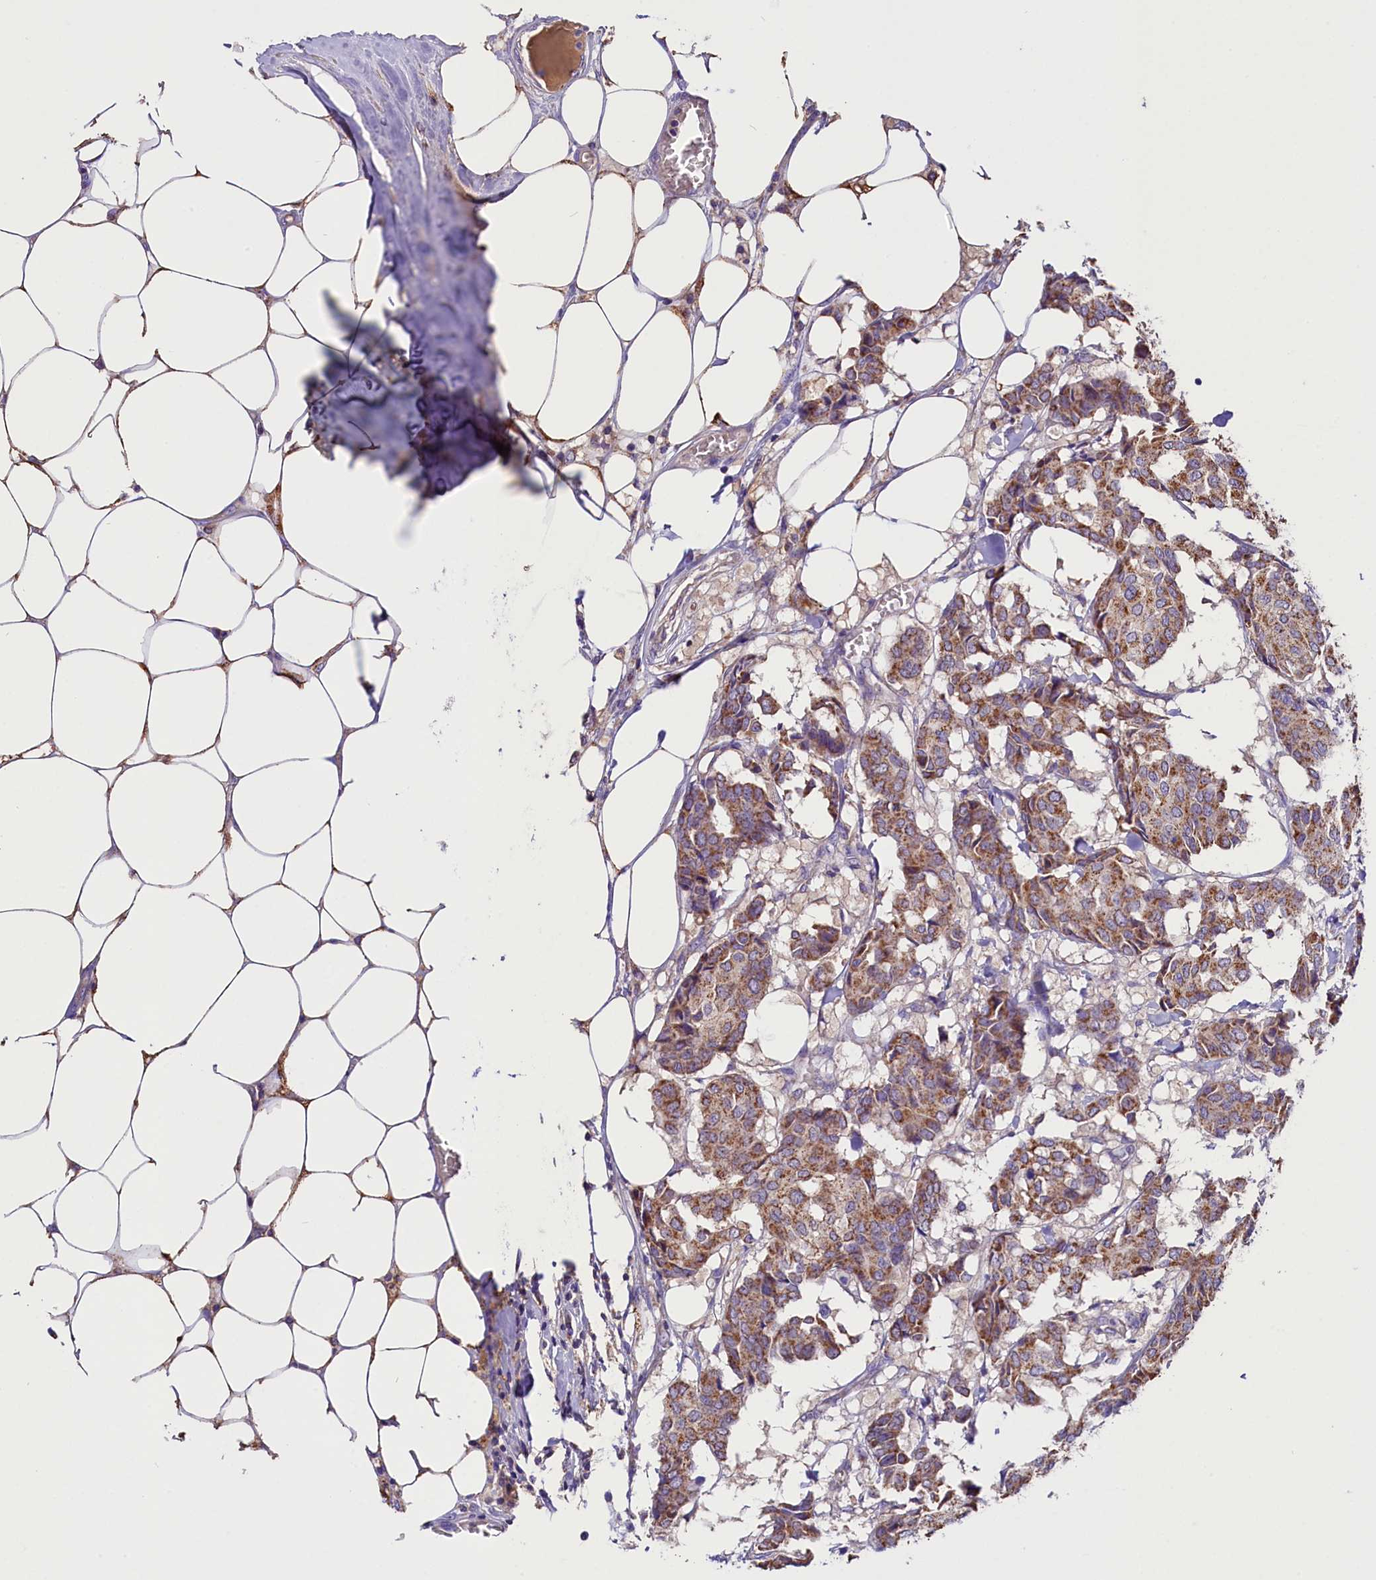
{"staining": {"intensity": "weak", "quantity": ">75%", "location": "cytoplasmic/membranous"}, "tissue": "breast cancer", "cell_type": "Tumor cells", "image_type": "cancer", "snomed": [{"axis": "morphology", "description": "Duct carcinoma"}, {"axis": "topography", "description": "Breast"}], "caption": "IHC (DAB) staining of breast cancer (intraductal carcinoma) displays weak cytoplasmic/membranous protein staining in about >75% of tumor cells.", "gene": "SIX5", "patient": {"sex": "female", "age": 75}}